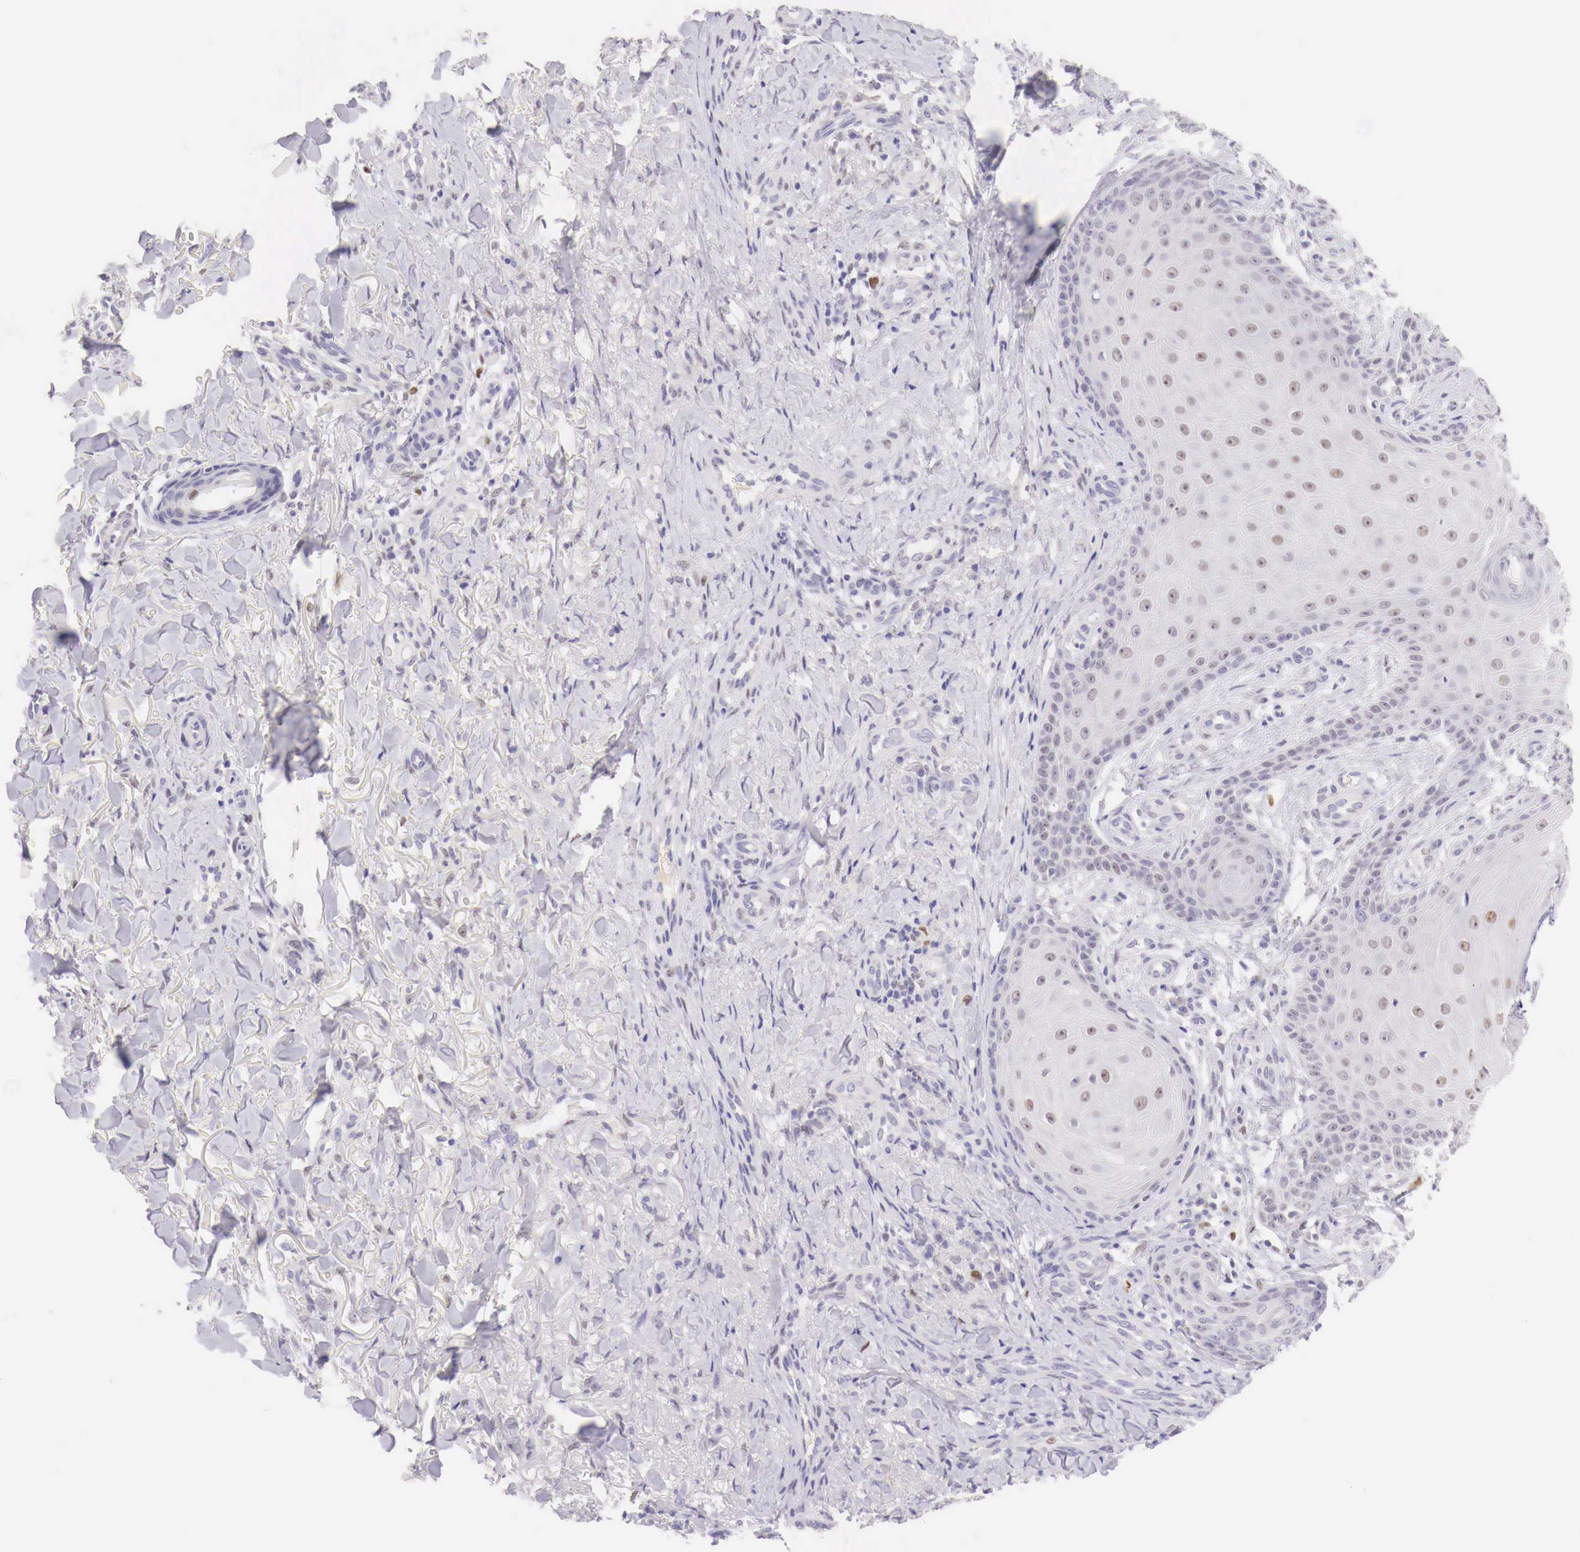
{"staining": {"intensity": "negative", "quantity": "none", "location": "none"}, "tissue": "skin cancer", "cell_type": "Tumor cells", "image_type": "cancer", "snomed": [{"axis": "morphology", "description": "Normal tissue, NOS"}, {"axis": "morphology", "description": "Basal cell carcinoma"}, {"axis": "topography", "description": "Skin"}], "caption": "IHC image of basal cell carcinoma (skin) stained for a protein (brown), which shows no staining in tumor cells.", "gene": "BCL6", "patient": {"sex": "male", "age": 81}}